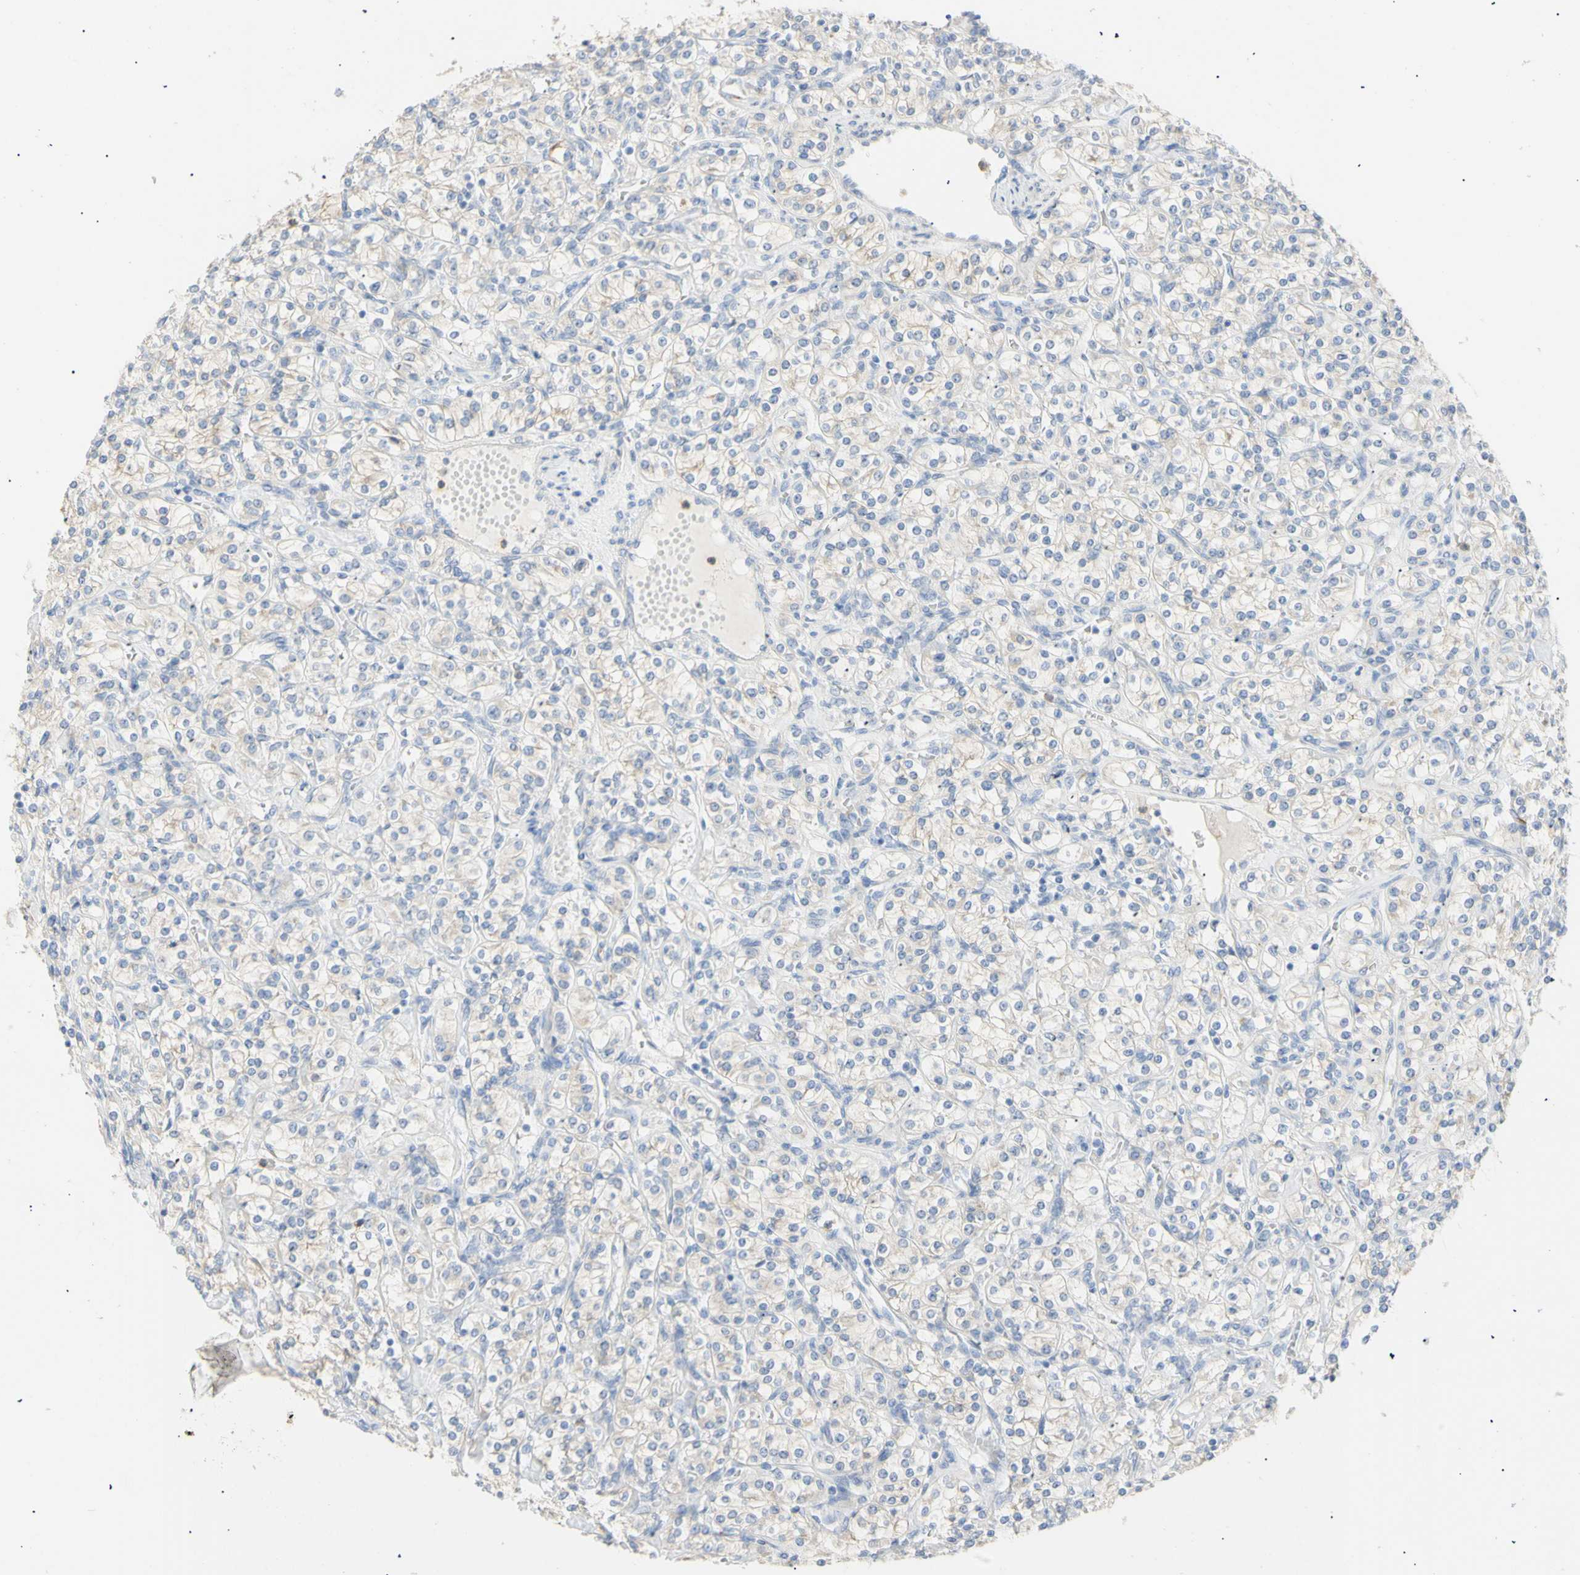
{"staining": {"intensity": "weak", "quantity": ">75%", "location": "cytoplasmic/membranous"}, "tissue": "renal cancer", "cell_type": "Tumor cells", "image_type": "cancer", "snomed": [{"axis": "morphology", "description": "Adenocarcinoma, NOS"}, {"axis": "topography", "description": "Kidney"}], "caption": "An image of human renal cancer (adenocarcinoma) stained for a protein displays weak cytoplasmic/membranous brown staining in tumor cells.", "gene": "B4GALNT3", "patient": {"sex": "male", "age": 77}}